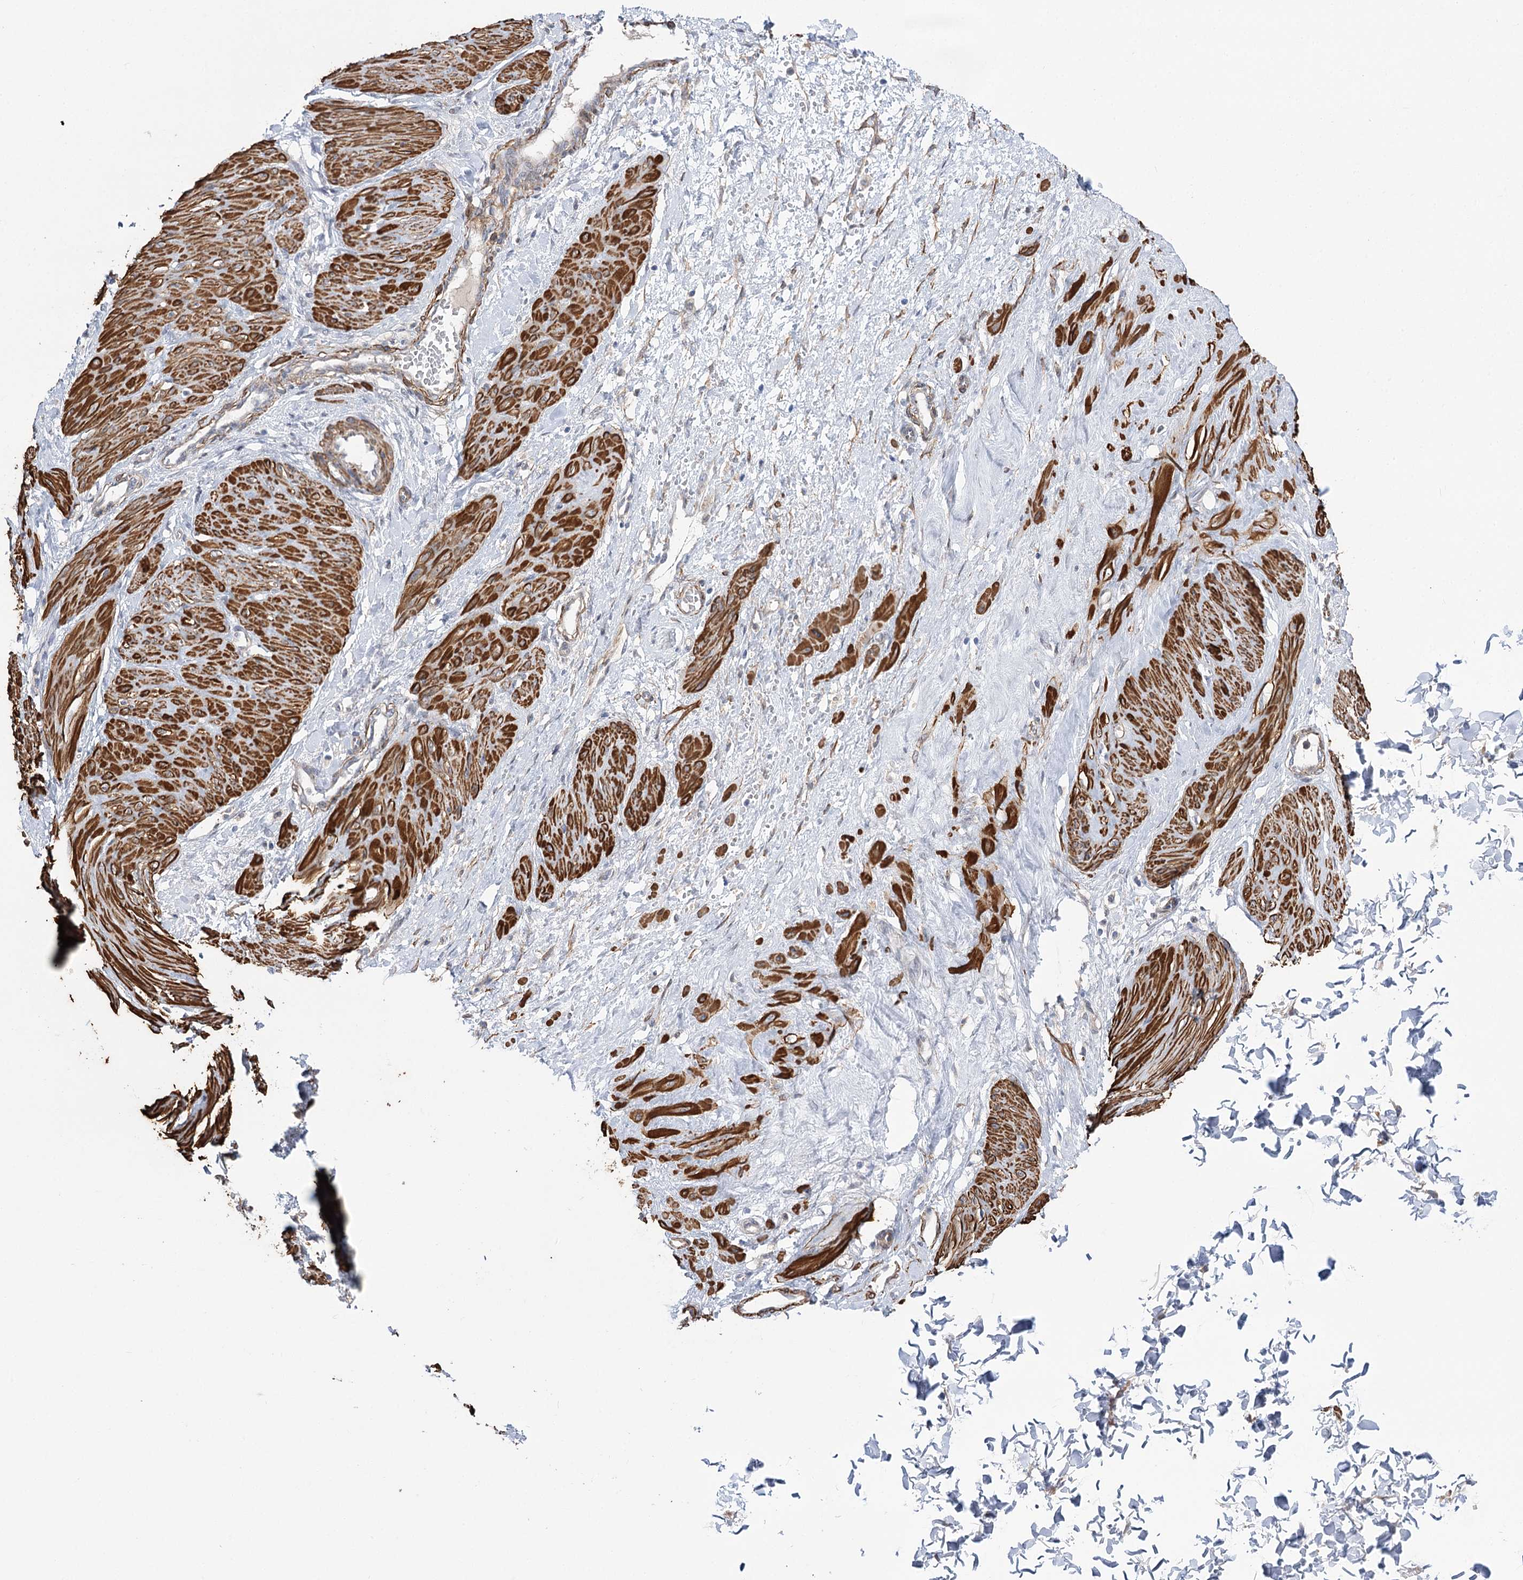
{"staining": {"intensity": "strong", "quantity": ">75%", "location": "cytoplasmic/membranous"}, "tissue": "smooth muscle", "cell_type": "Smooth muscle cells", "image_type": "normal", "snomed": [{"axis": "morphology", "description": "Normal tissue, NOS"}, {"axis": "topography", "description": "Endometrium"}], "caption": "Approximately >75% of smooth muscle cells in benign smooth muscle reveal strong cytoplasmic/membranous protein staining as visualized by brown immunohistochemical staining.", "gene": "WASHC3", "patient": {"sex": "female", "age": 33}}